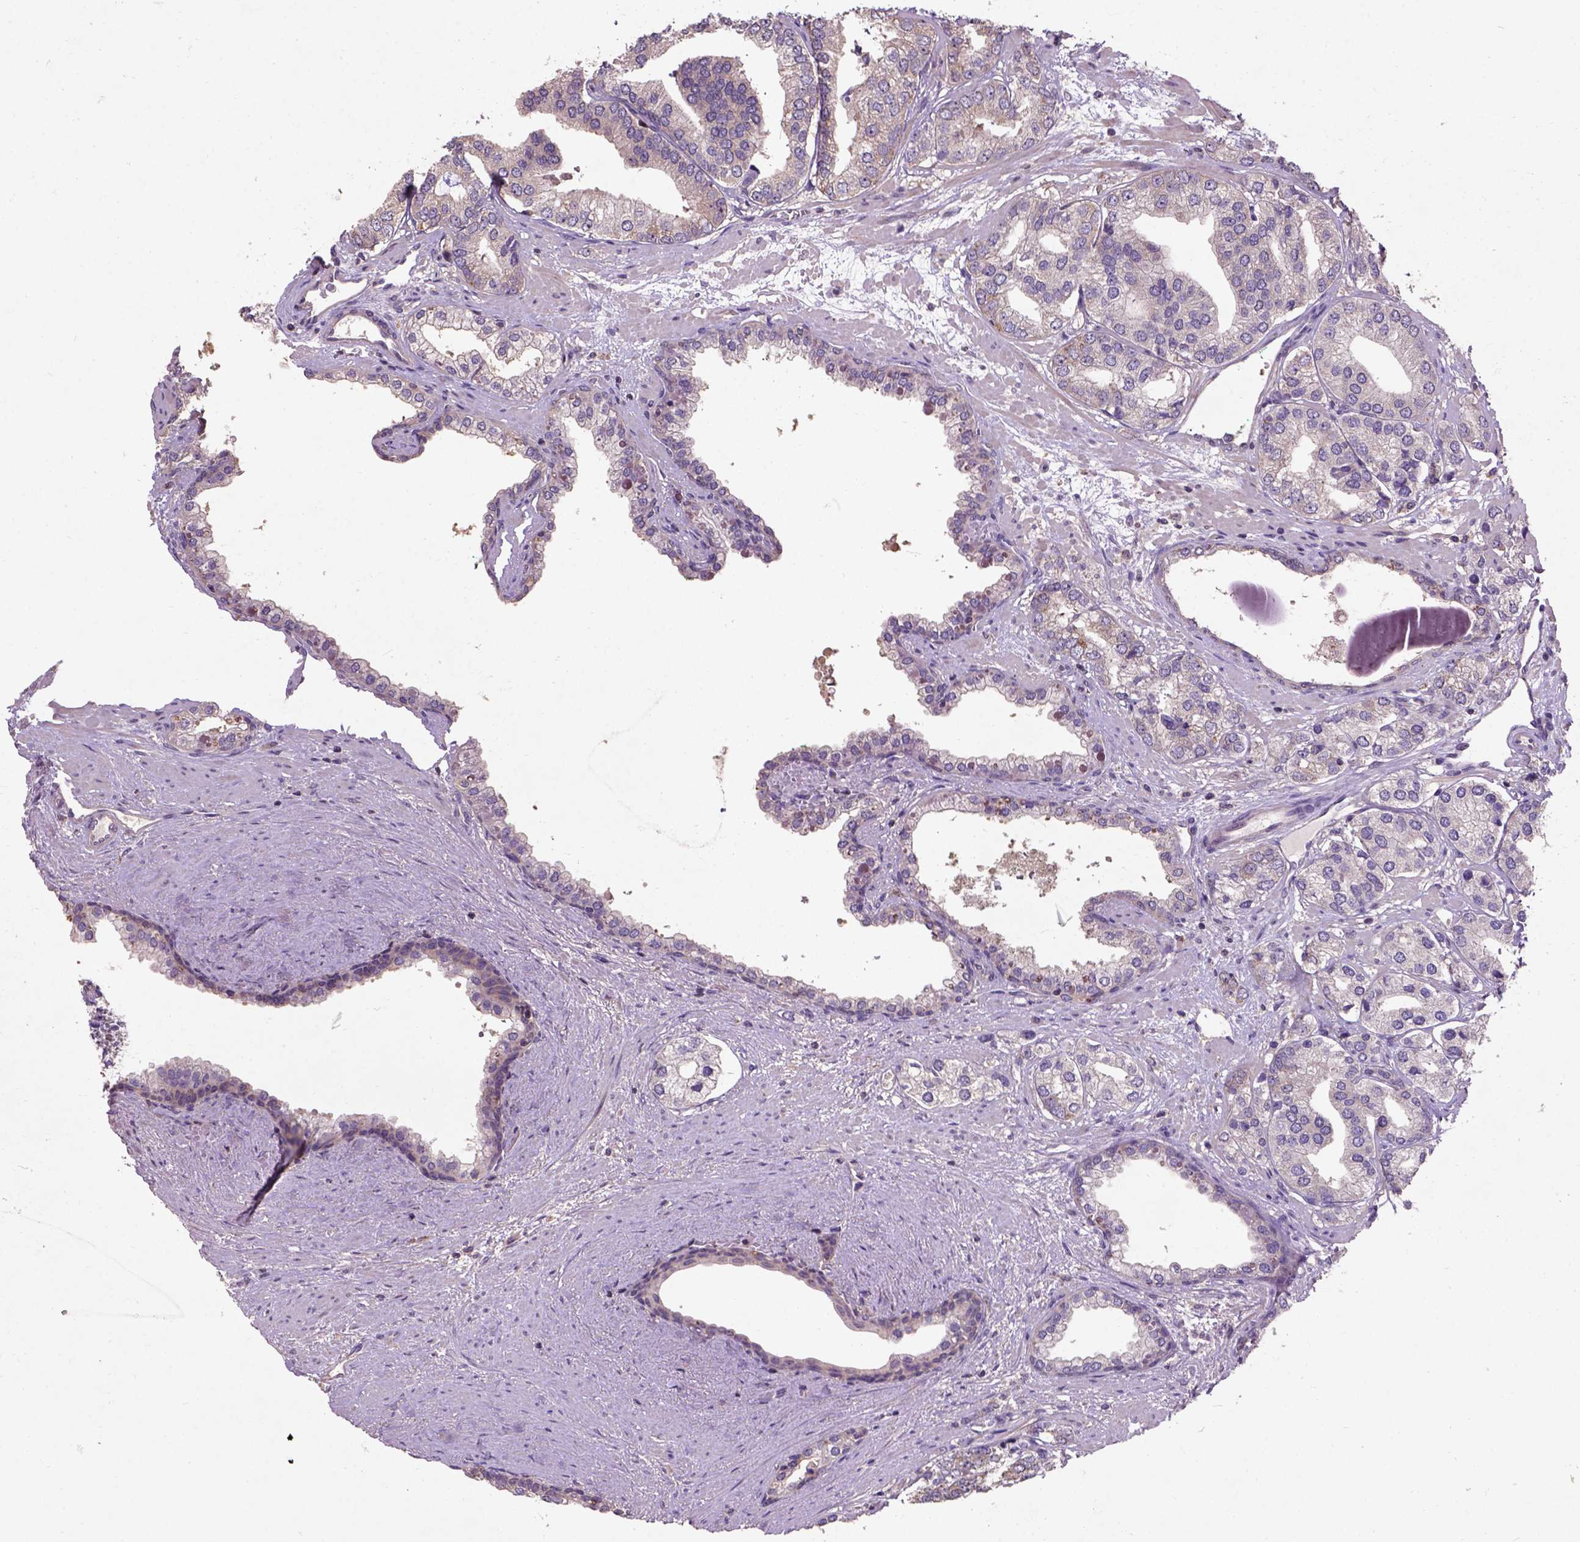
{"staining": {"intensity": "weak", "quantity": "<25%", "location": "cytoplasmic/membranous"}, "tissue": "prostate cancer", "cell_type": "Tumor cells", "image_type": "cancer", "snomed": [{"axis": "morphology", "description": "Adenocarcinoma, High grade"}, {"axis": "topography", "description": "Prostate"}], "caption": "A high-resolution micrograph shows immunohistochemistry (IHC) staining of adenocarcinoma (high-grade) (prostate), which exhibits no significant staining in tumor cells. (DAB IHC with hematoxylin counter stain).", "gene": "KBTBD8", "patient": {"sex": "male", "age": 58}}